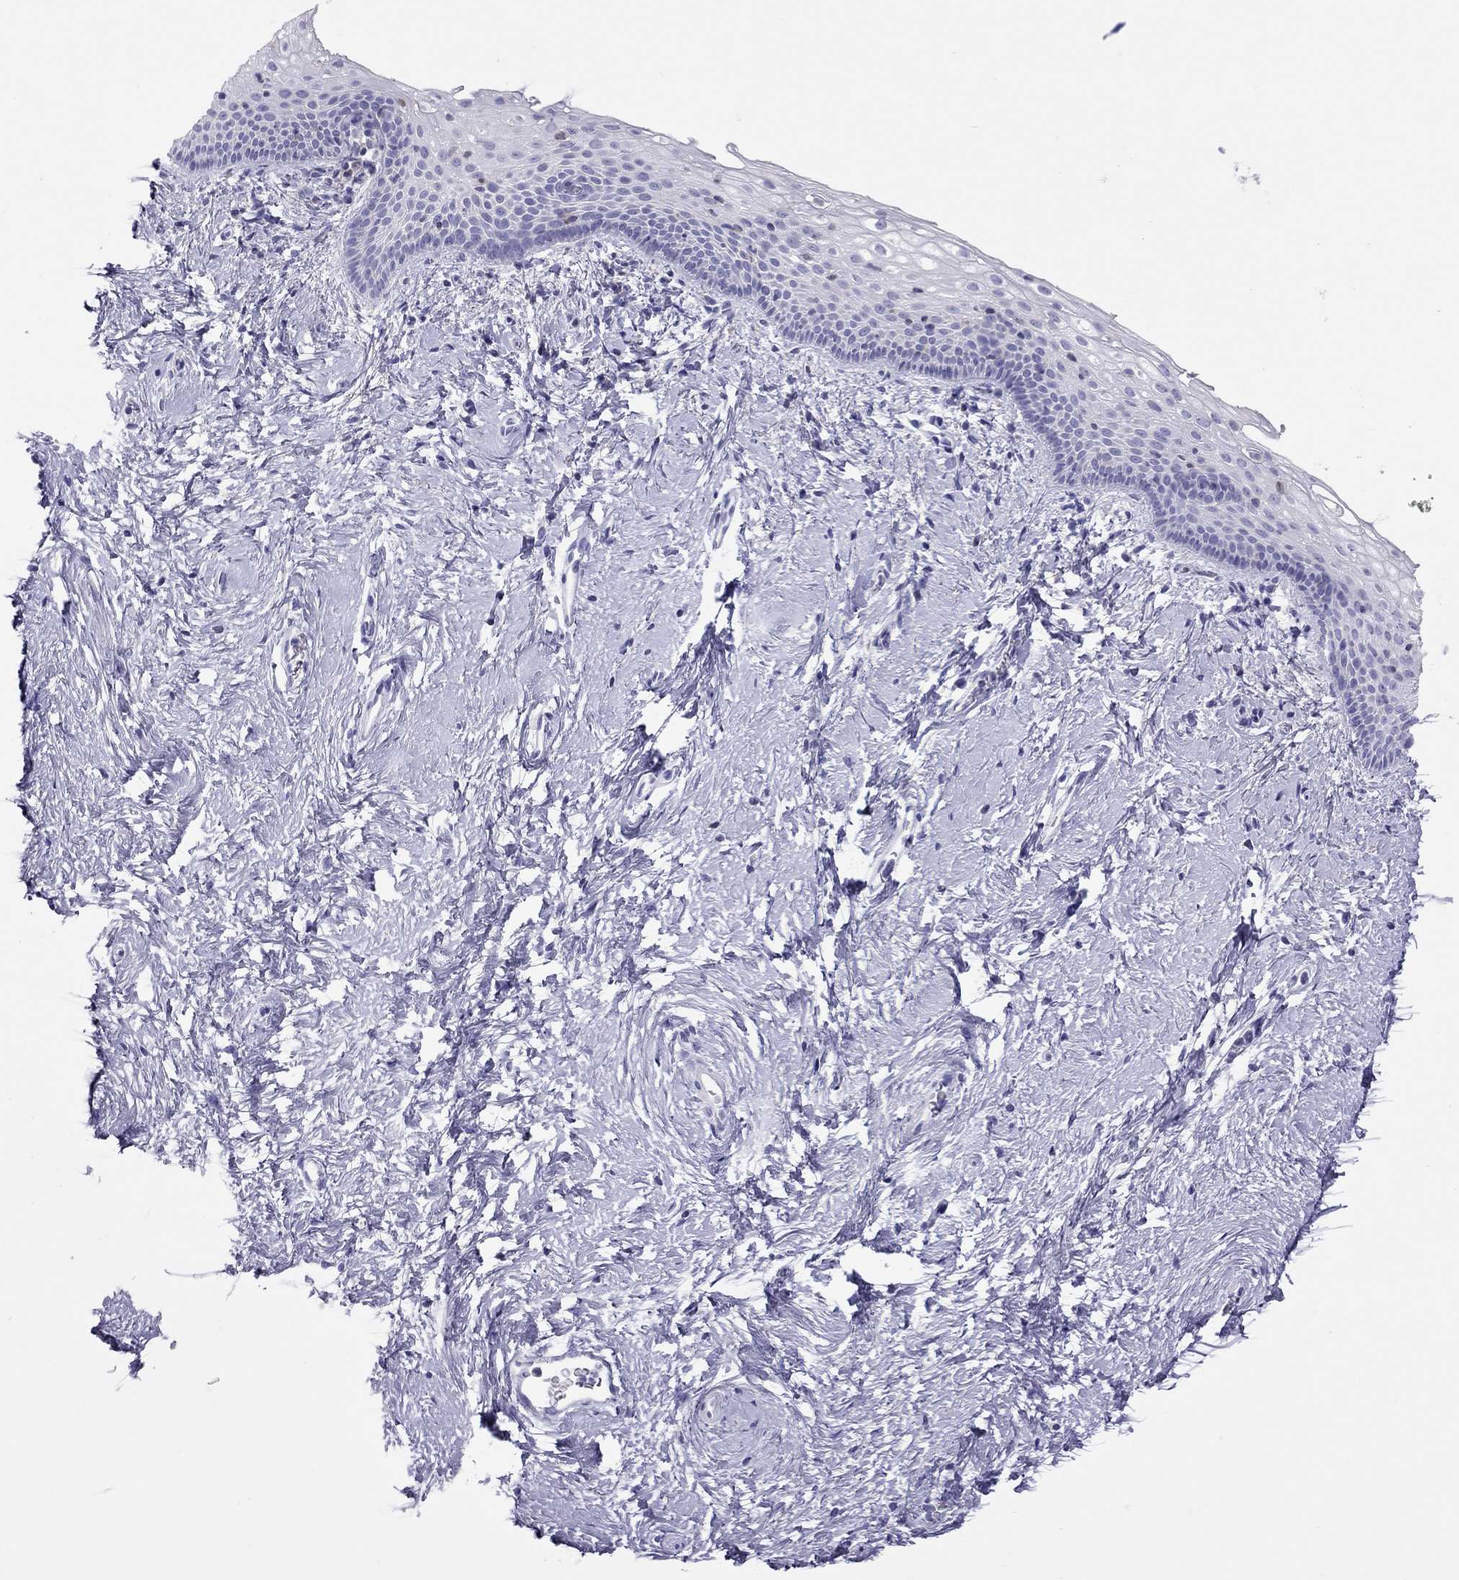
{"staining": {"intensity": "negative", "quantity": "none", "location": "none"}, "tissue": "vagina", "cell_type": "Squamous epithelial cells", "image_type": "normal", "snomed": [{"axis": "morphology", "description": "Normal tissue, NOS"}, {"axis": "topography", "description": "Vagina"}], "caption": "Immunohistochemistry (IHC) micrograph of benign vagina: vagina stained with DAB reveals no significant protein expression in squamous epithelial cells. Brightfield microscopy of immunohistochemistry stained with DAB (brown) and hematoxylin (blue), captured at high magnification.", "gene": "STAG3", "patient": {"sex": "female", "age": 61}}